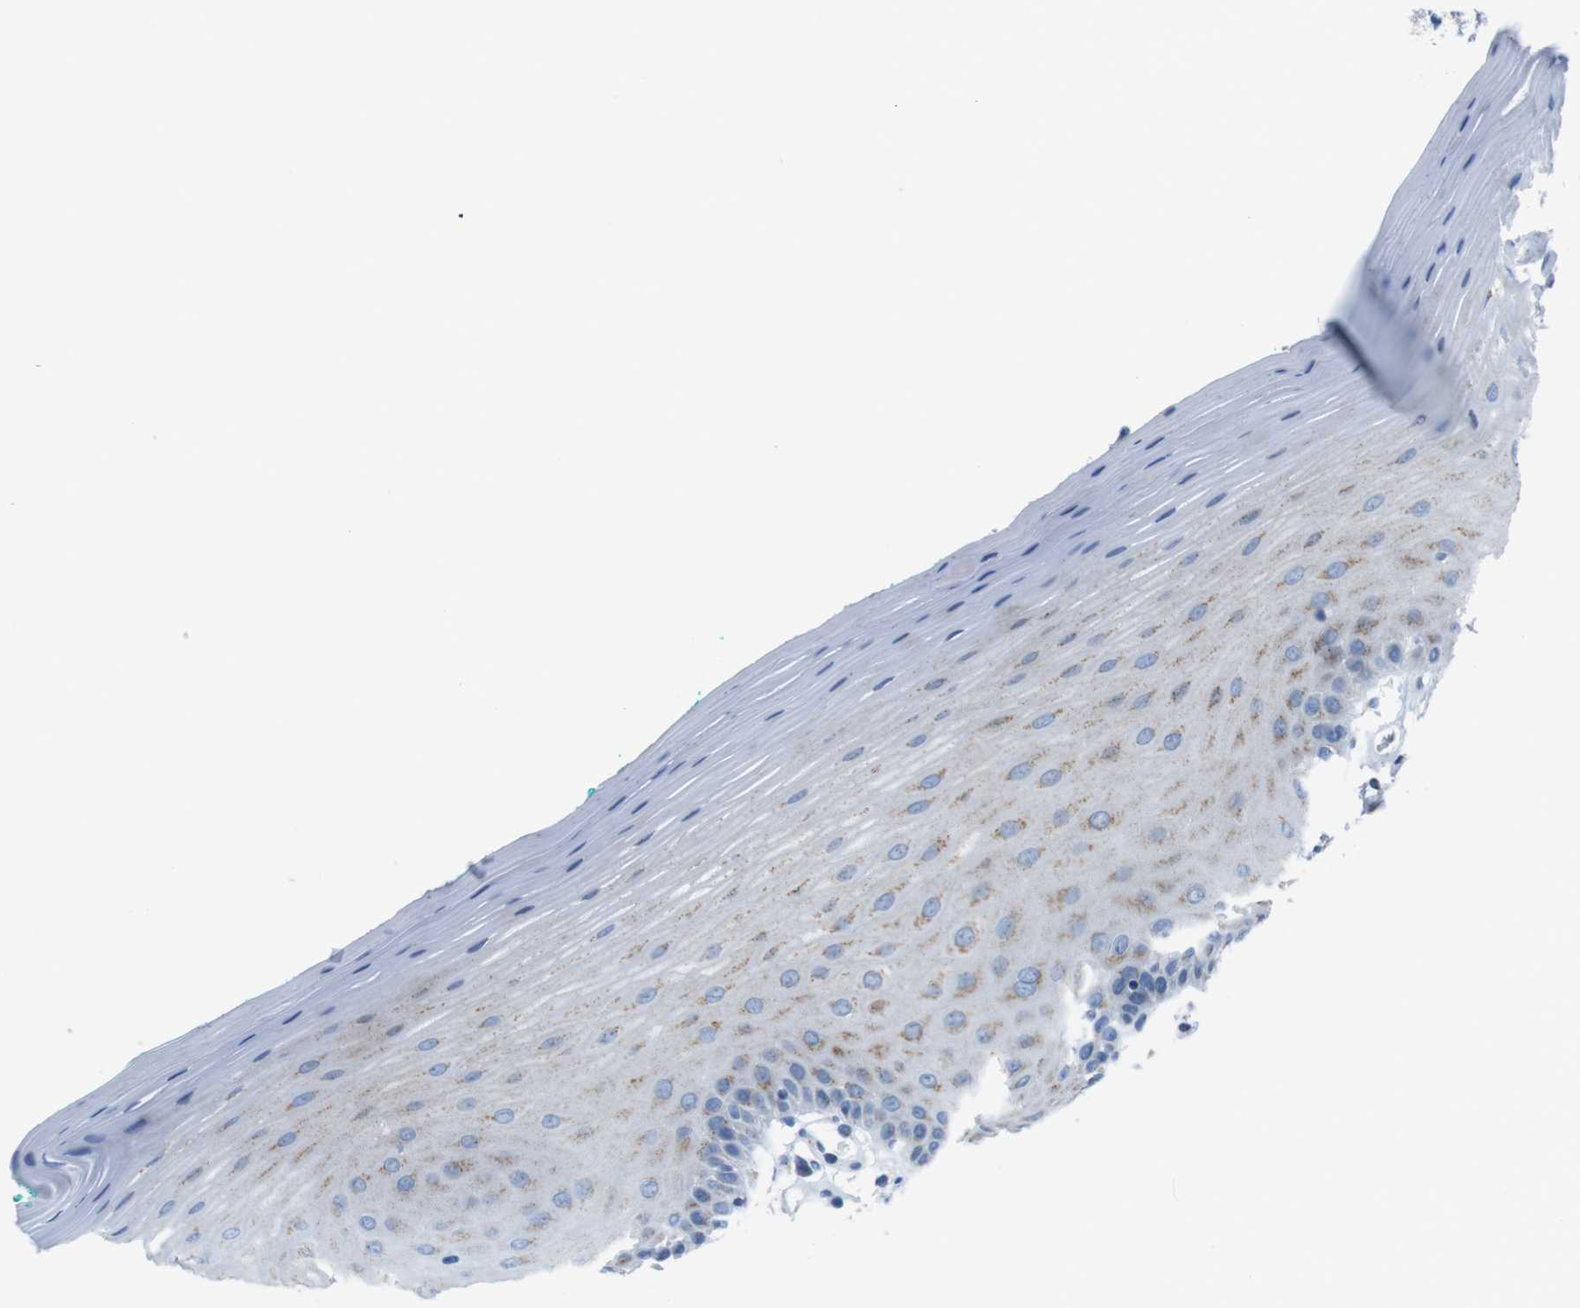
{"staining": {"intensity": "moderate", "quantity": "<25%", "location": "cytoplasmic/membranous"}, "tissue": "oral mucosa", "cell_type": "Squamous epithelial cells", "image_type": "normal", "snomed": [{"axis": "morphology", "description": "Normal tissue, NOS"}, {"axis": "topography", "description": "Skeletal muscle"}, {"axis": "topography", "description": "Oral tissue"}], "caption": "Protein staining reveals moderate cytoplasmic/membranous expression in approximately <25% of squamous epithelial cells in benign oral mucosa. The protein is shown in brown color, while the nuclei are stained blue.", "gene": "GOLGA2", "patient": {"sex": "male", "age": 58}}